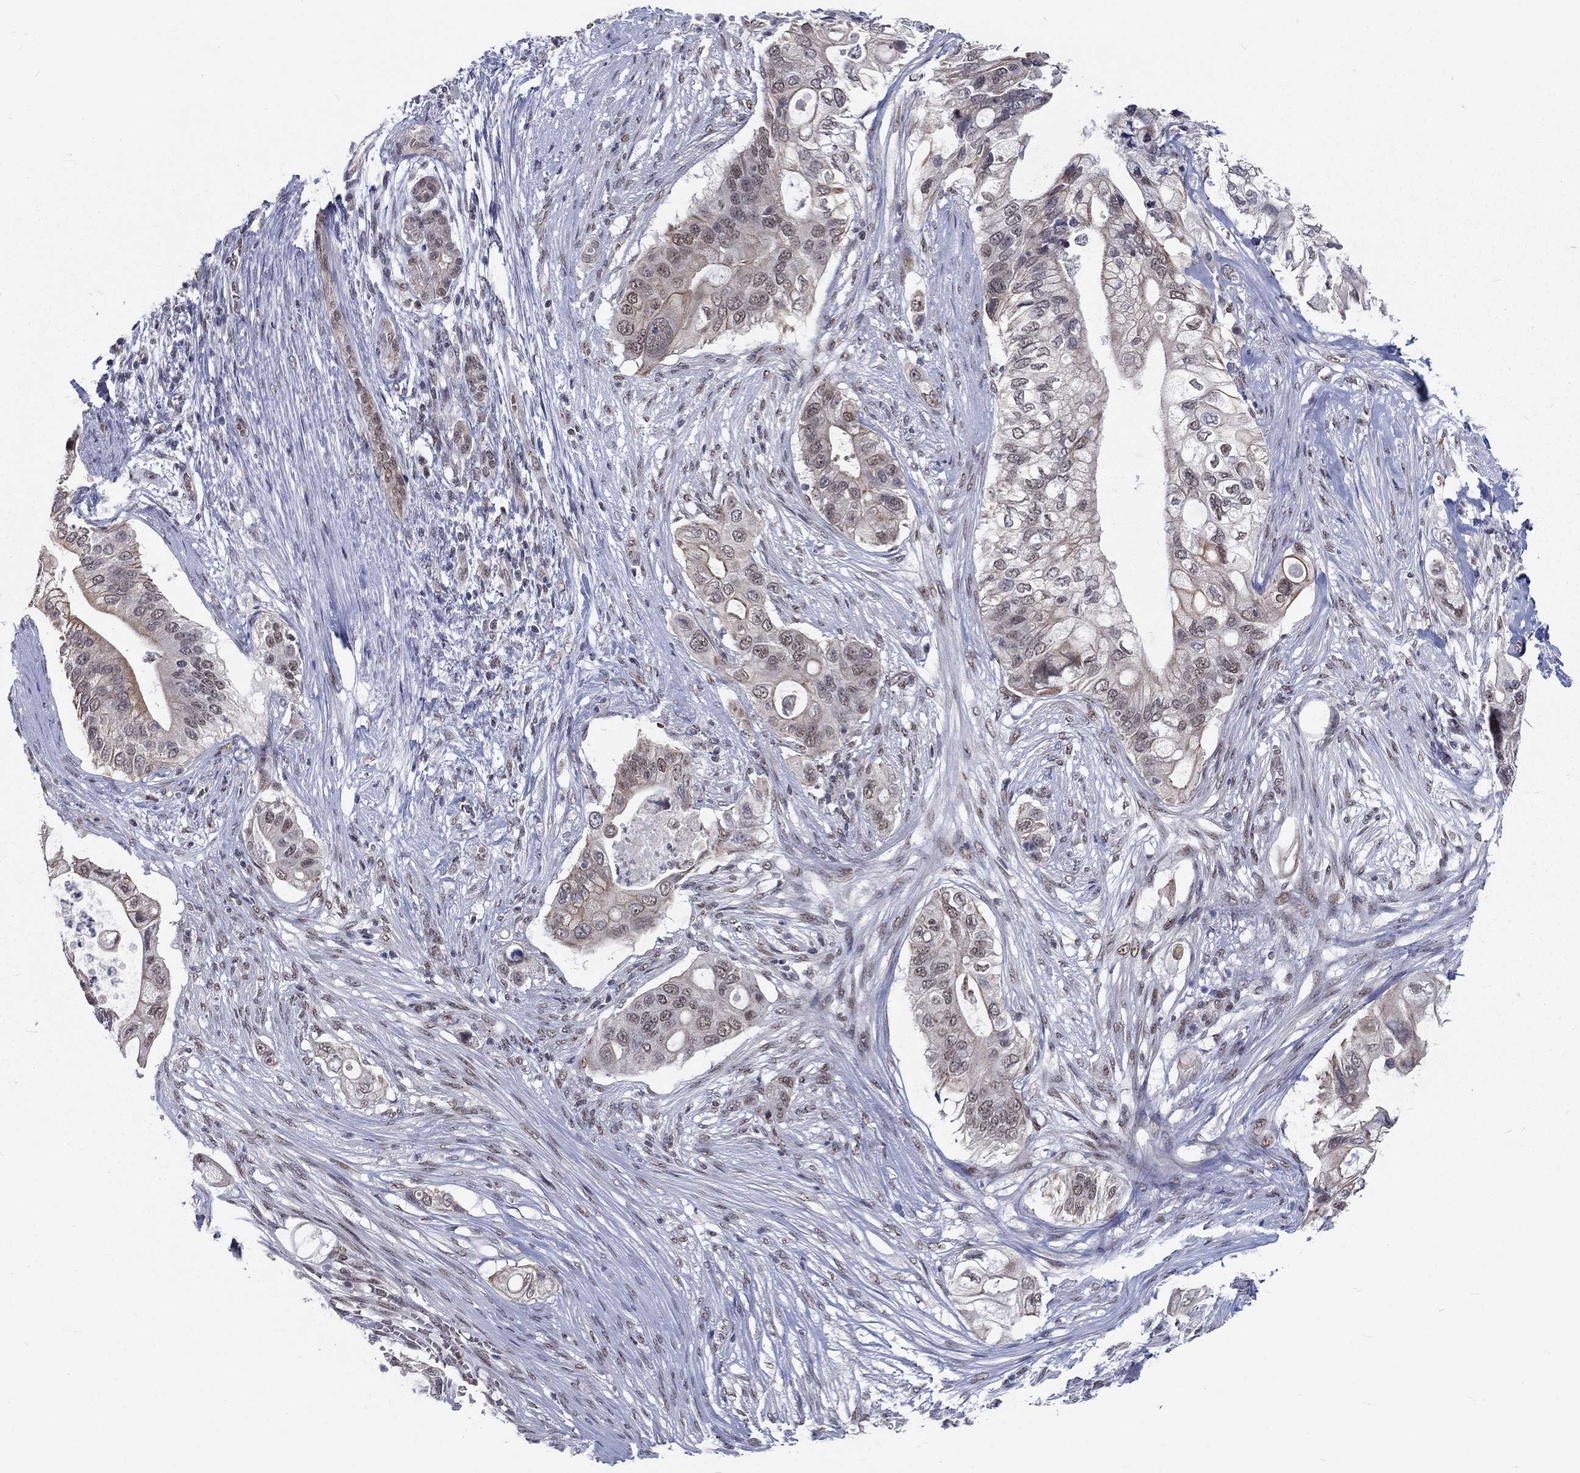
{"staining": {"intensity": "weak", "quantity": "<25%", "location": "cytoplasmic/membranous"}, "tissue": "pancreatic cancer", "cell_type": "Tumor cells", "image_type": "cancer", "snomed": [{"axis": "morphology", "description": "Adenocarcinoma, NOS"}, {"axis": "topography", "description": "Pancreas"}], "caption": "A high-resolution photomicrograph shows IHC staining of pancreatic adenocarcinoma, which exhibits no significant staining in tumor cells. The staining was performed using DAB (3,3'-diaminobenzidine) to visualize the protein expression in brown, while the nuclei were stained in blue with hematoxylin (Magnification: 20x).", "gene": "ZBED1", "patient": {"sex": "female", "age": 72}}